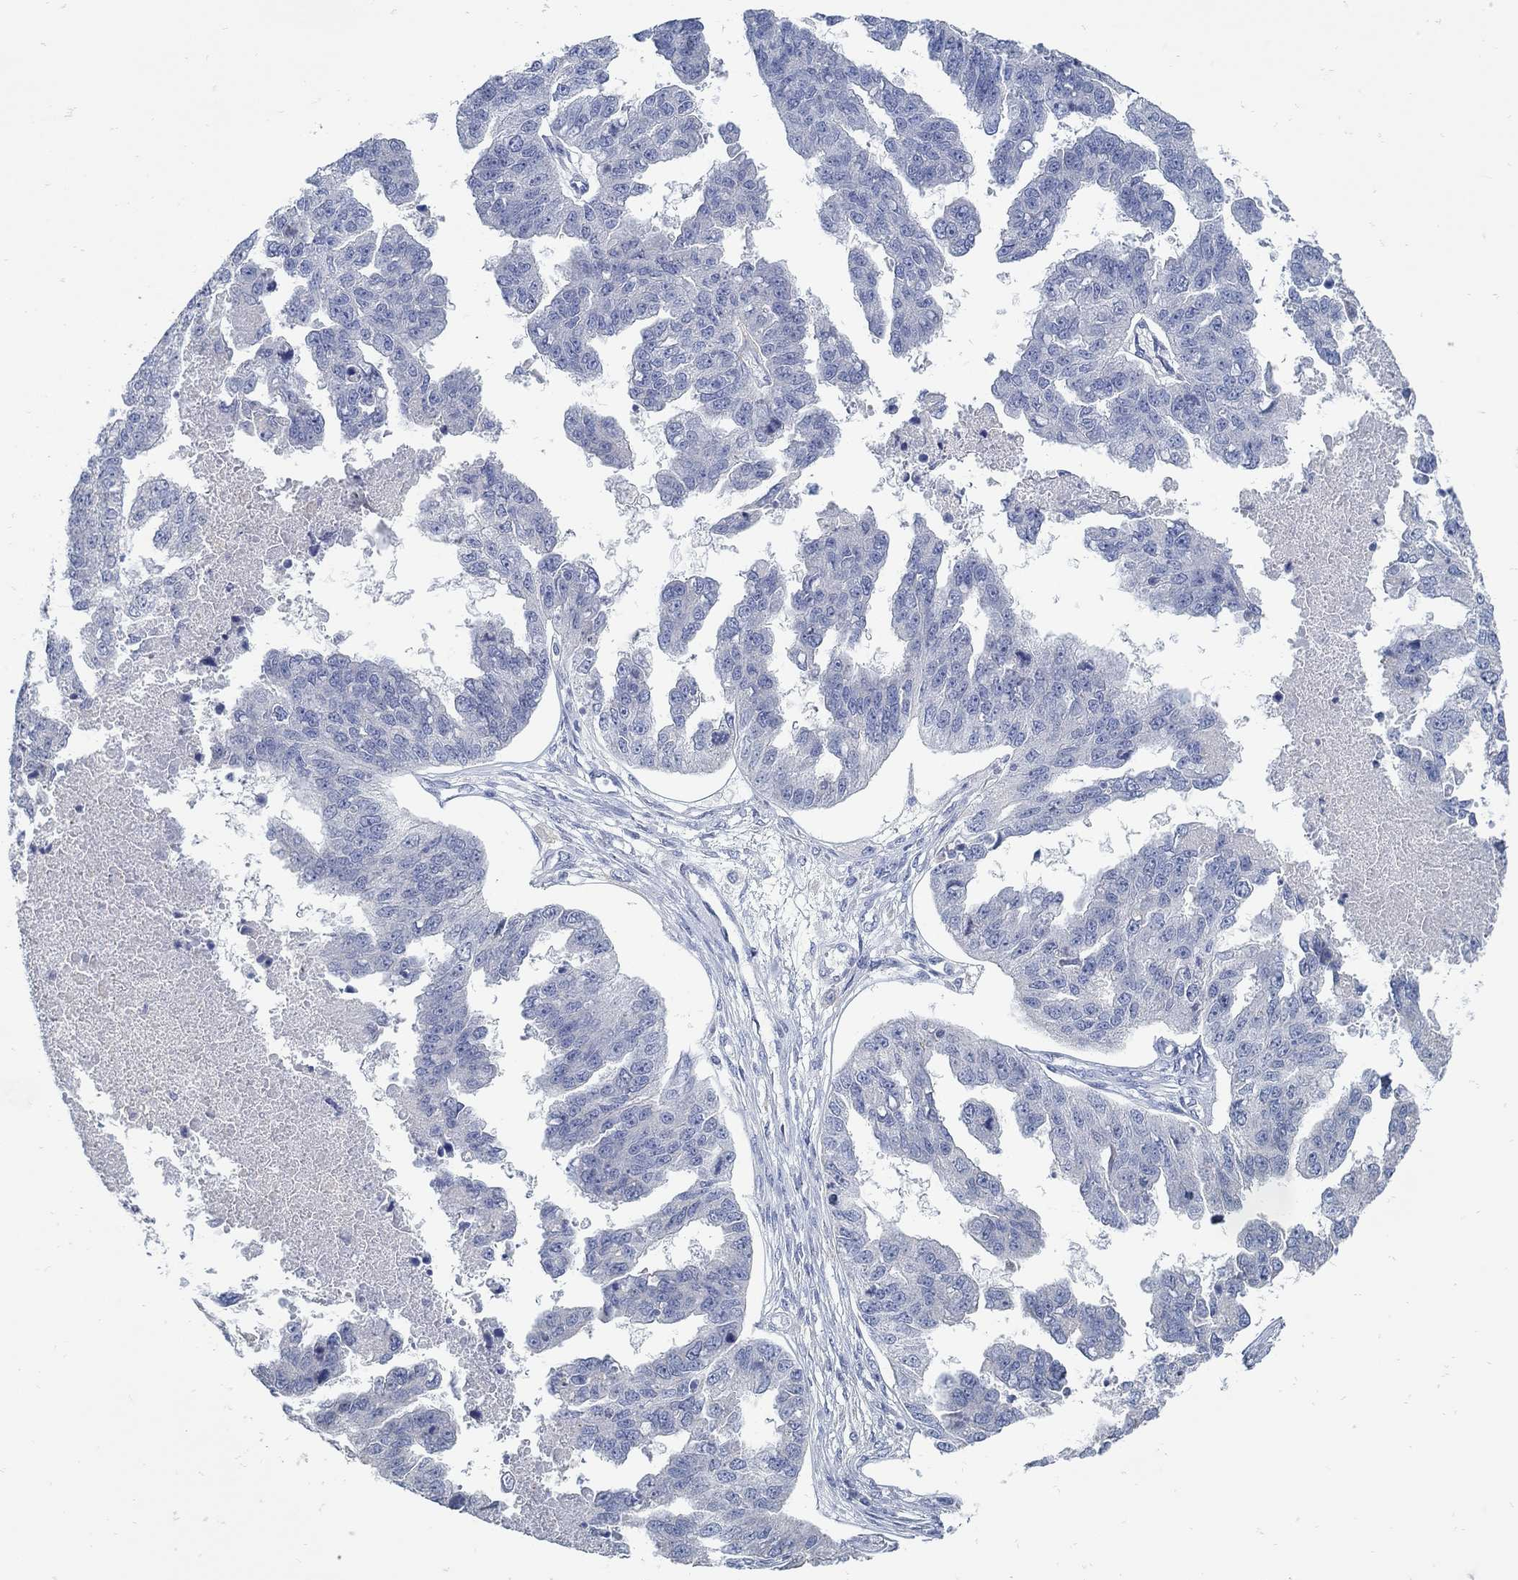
{"staining": {"intensity": "negative", "quantity": "none", "location": "none"}, "tissue": "ovarian cancer", "cell_type": "Tumor cells", "image_type": "cancer", "snomed": [{"axis": "morphology", "description": "Cystadenocarcinoma, serous, NOS"}, {"axis": "topography", "description": "Ovary"}], "caption": "DAB (3,3'-diaminobenzidine) immunohistochemical staining of ovarian serous cystadenocarcinoma displays no significant positivity in tumor cells. The staining was performed using DAB (3,3'-diaminobenzidine) to visualize the protein expression in brown, while the nuclei were stained in blue with hematoxylin (Magnification: 20x).", "gene": "ZFAND4", "patient": {"sex": "female", "age": 58}}